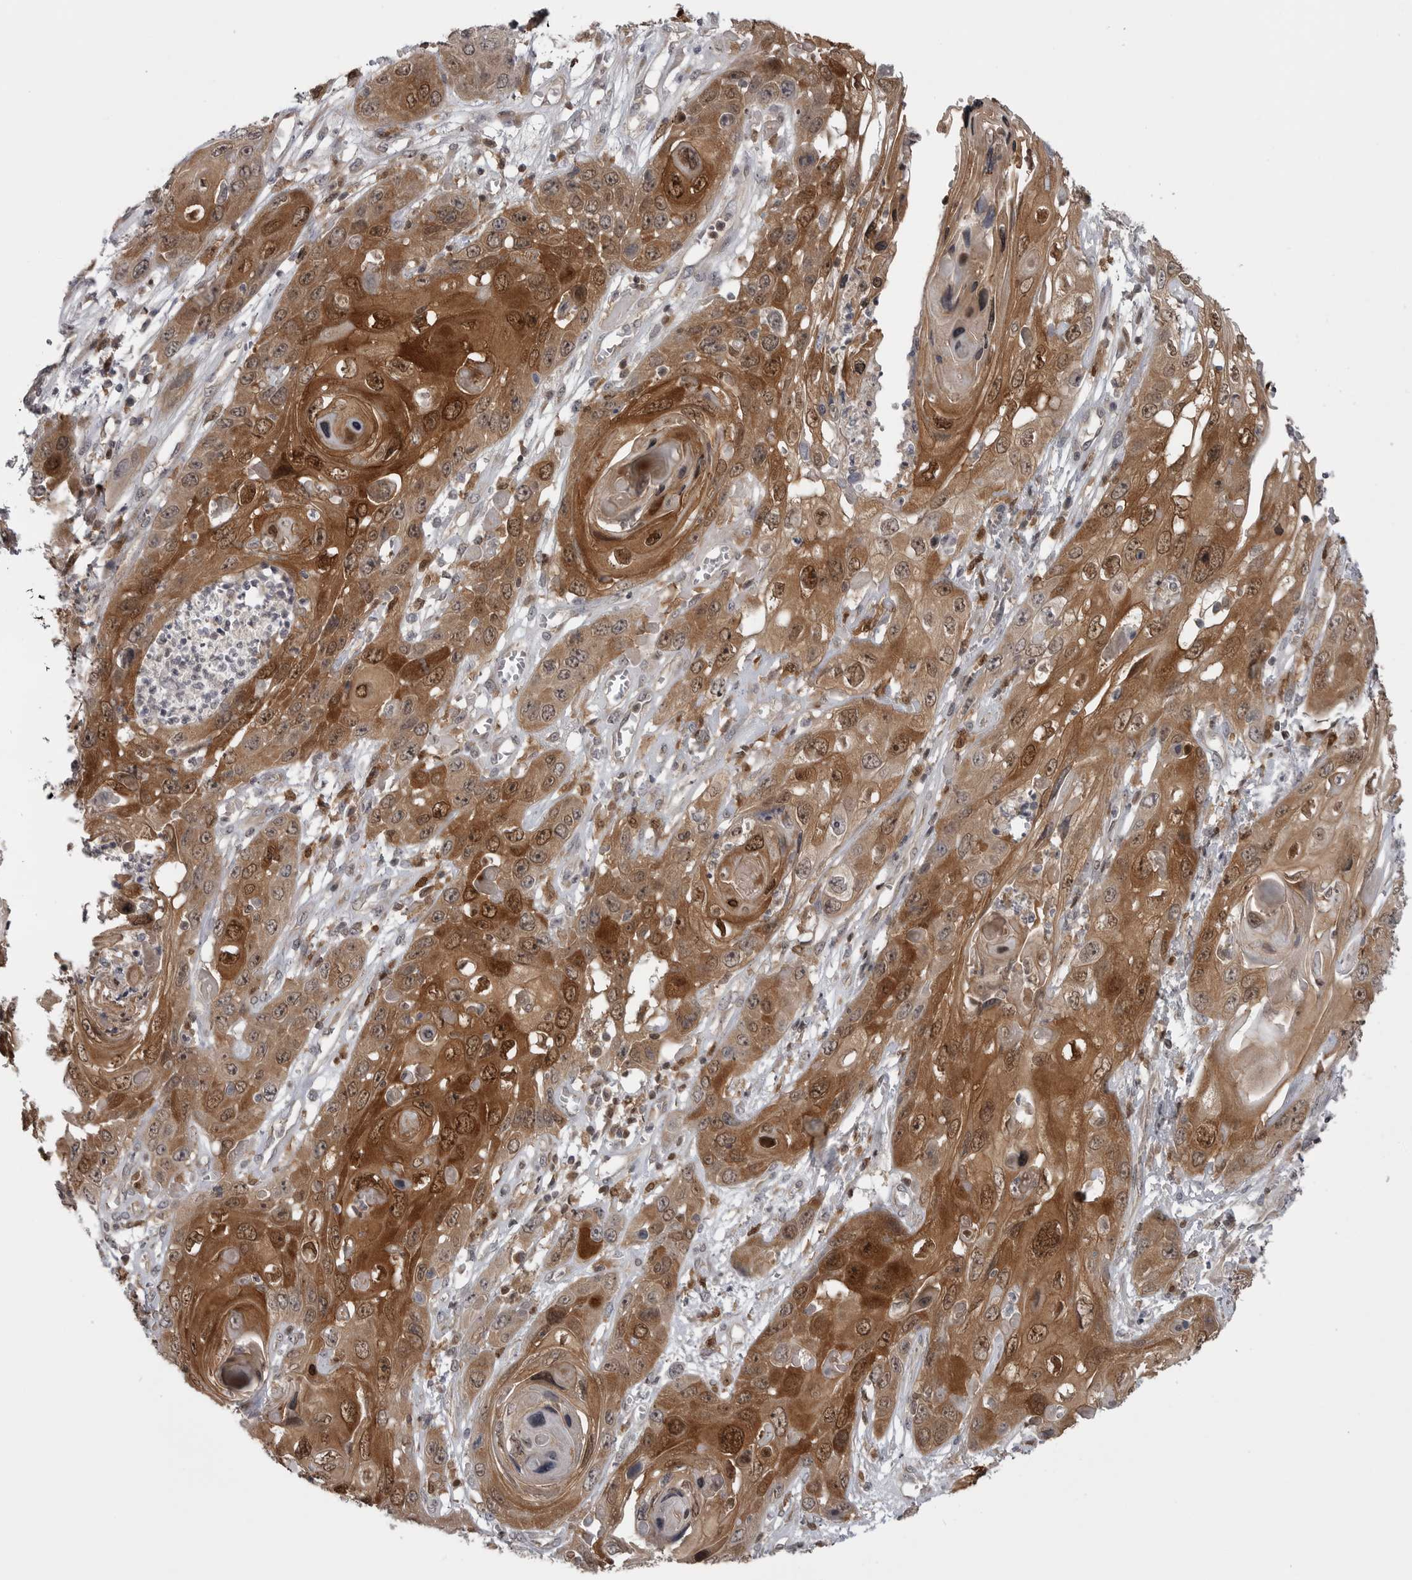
{"staining": {"intensity": "moderate", "quantity": ">75%", "location": "cytoplasmic/membranous,nuclear"}, "tissue": "skin cancer", "cell_type": "Tumor cells", "image_type": "cancer", "snomed": [{"axis": "morphology", "description": "Squamous cell carcinoma, NOS"}, {"axis": "topography", "description": "Skin"}], "caption": "Skin cancer stained with a protein marker exhibits moderate staining in tumor cells.", "gene": "MAPK13", "patient": {"sex": "male", "age": 55}}